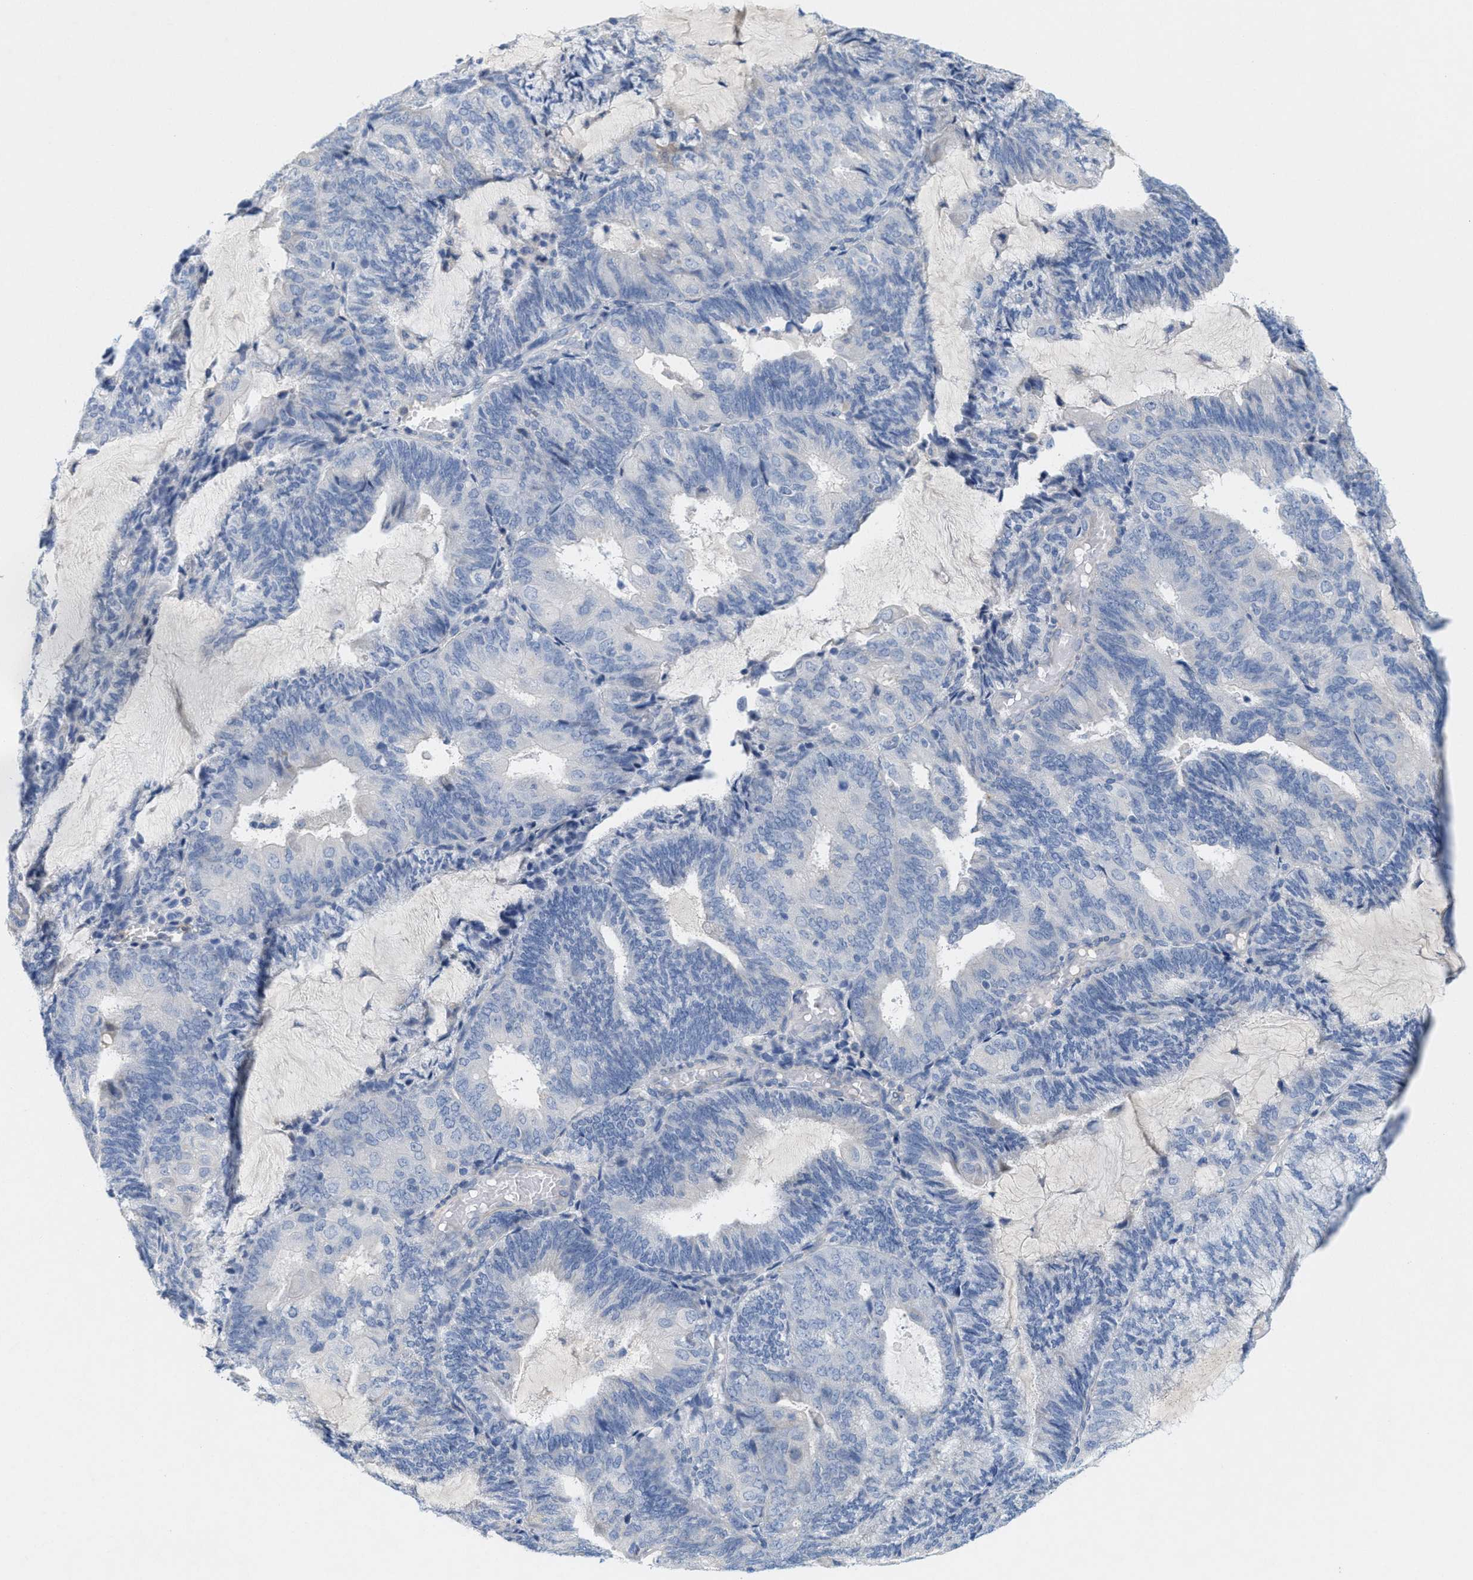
{"staining": {"intensity": "negative", "quantity": "none", "location": "none"}, "tissue": "endometrial cancer", "cell_type": "Tumor cells", "image_type": "cancer", "snomed": [{"axis": "morphology", "description": "Adenocarcinoma, NOS"}, {"axis": "topography", "description": "Endometrium"}], "caption": "Image shows no protein positivity in tumor cells of endometrial cancer (adenocarcinoma) tissue.", "gene": "CPA2", "patient": {"sex": "female", "age": 81}}